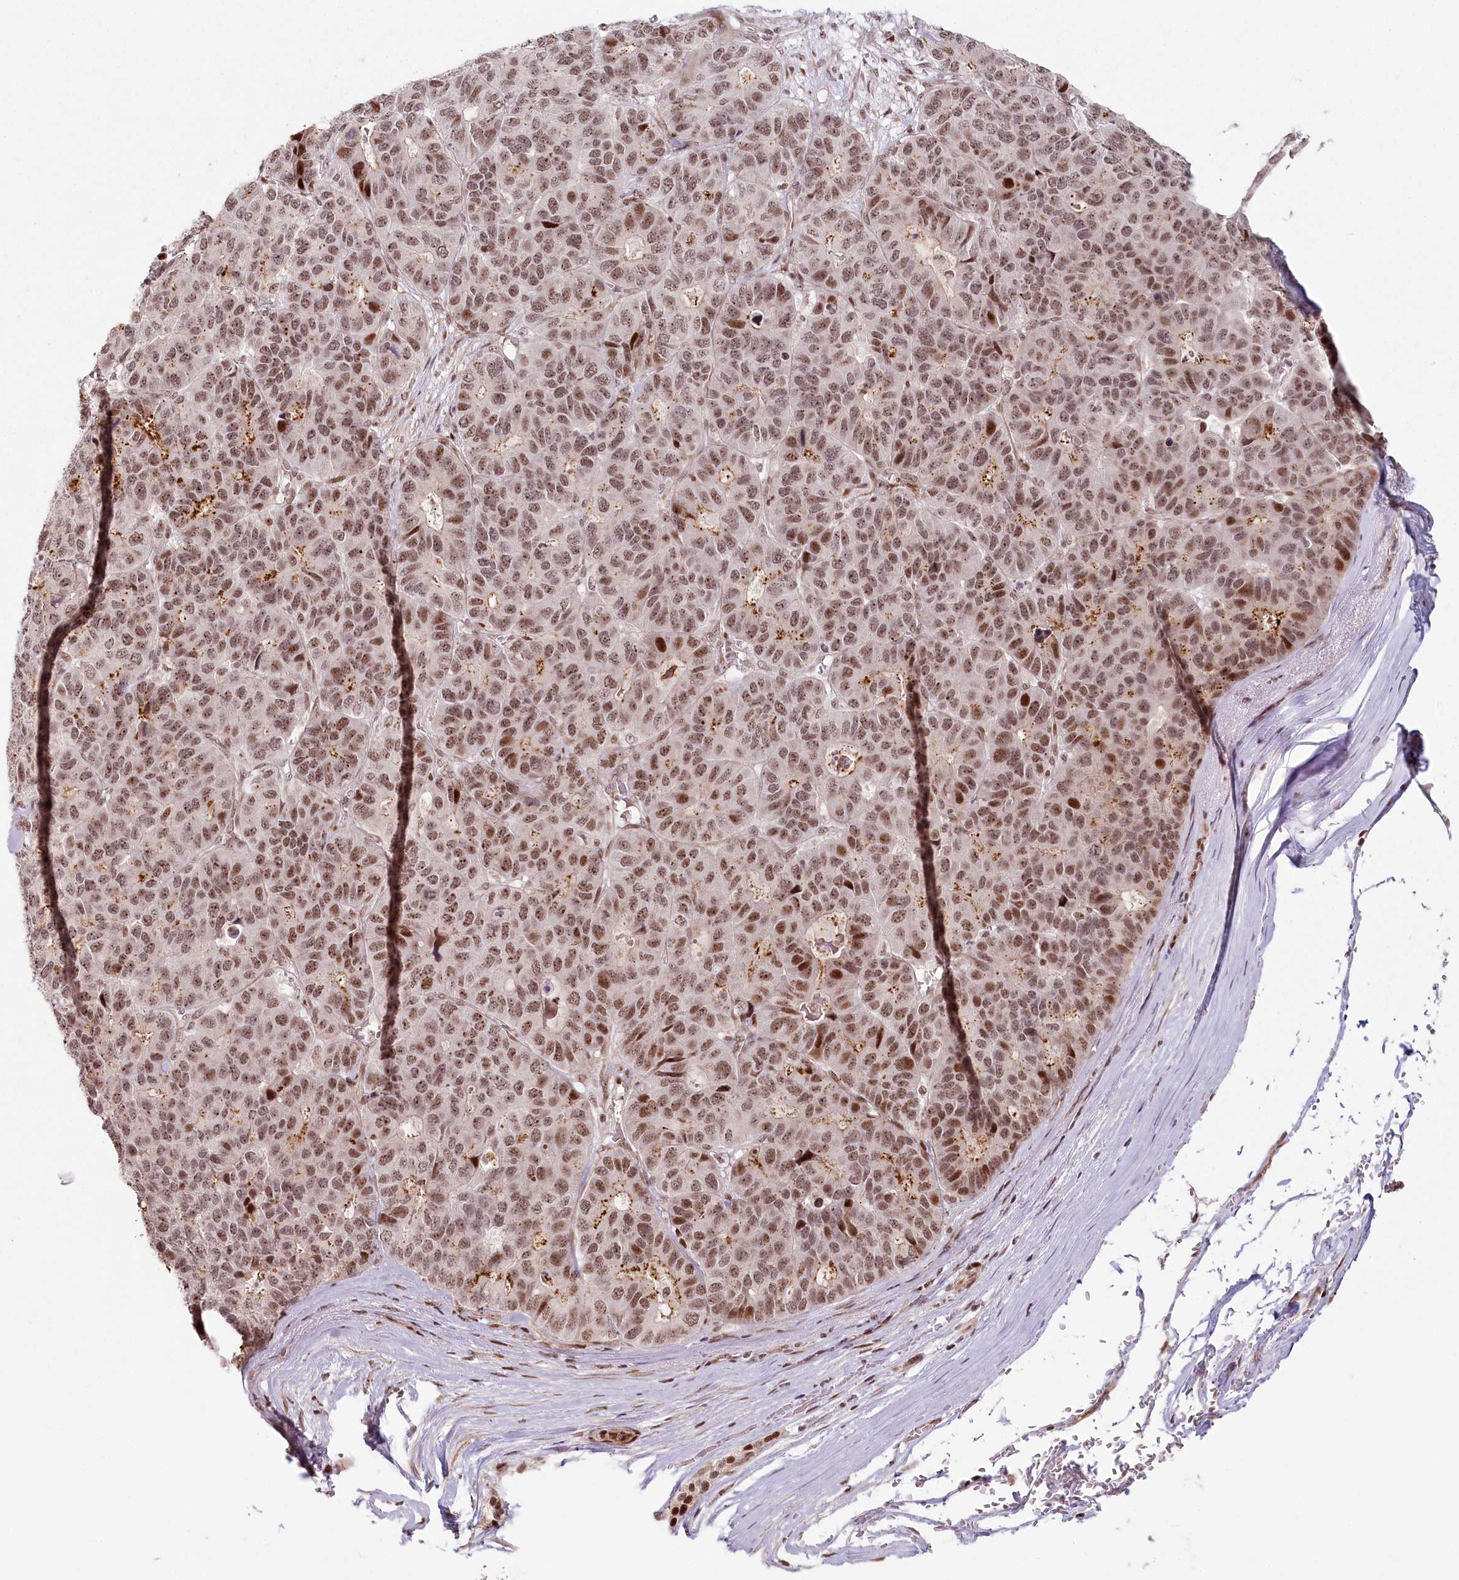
{"staining": {"intensity": "moderate", "quantity": ">75%", "location": "nuclear"}, "tissue": "pancreatic cancer", "cell_type": "Tumor cells", "image_type": "cancer", "snomed": [{"axis": "morphology", "description": "Adenocarcinoma, NOS"}, {"axis": "topography", "description": "Pancreas"}], "caption": "Human pancreatic cancer (adenocarcinoma) stained with a protein marker shows moderate staining in tumor cells.", "gene": "FAM204A", "patient": {"sex": "male", "age": 50}}